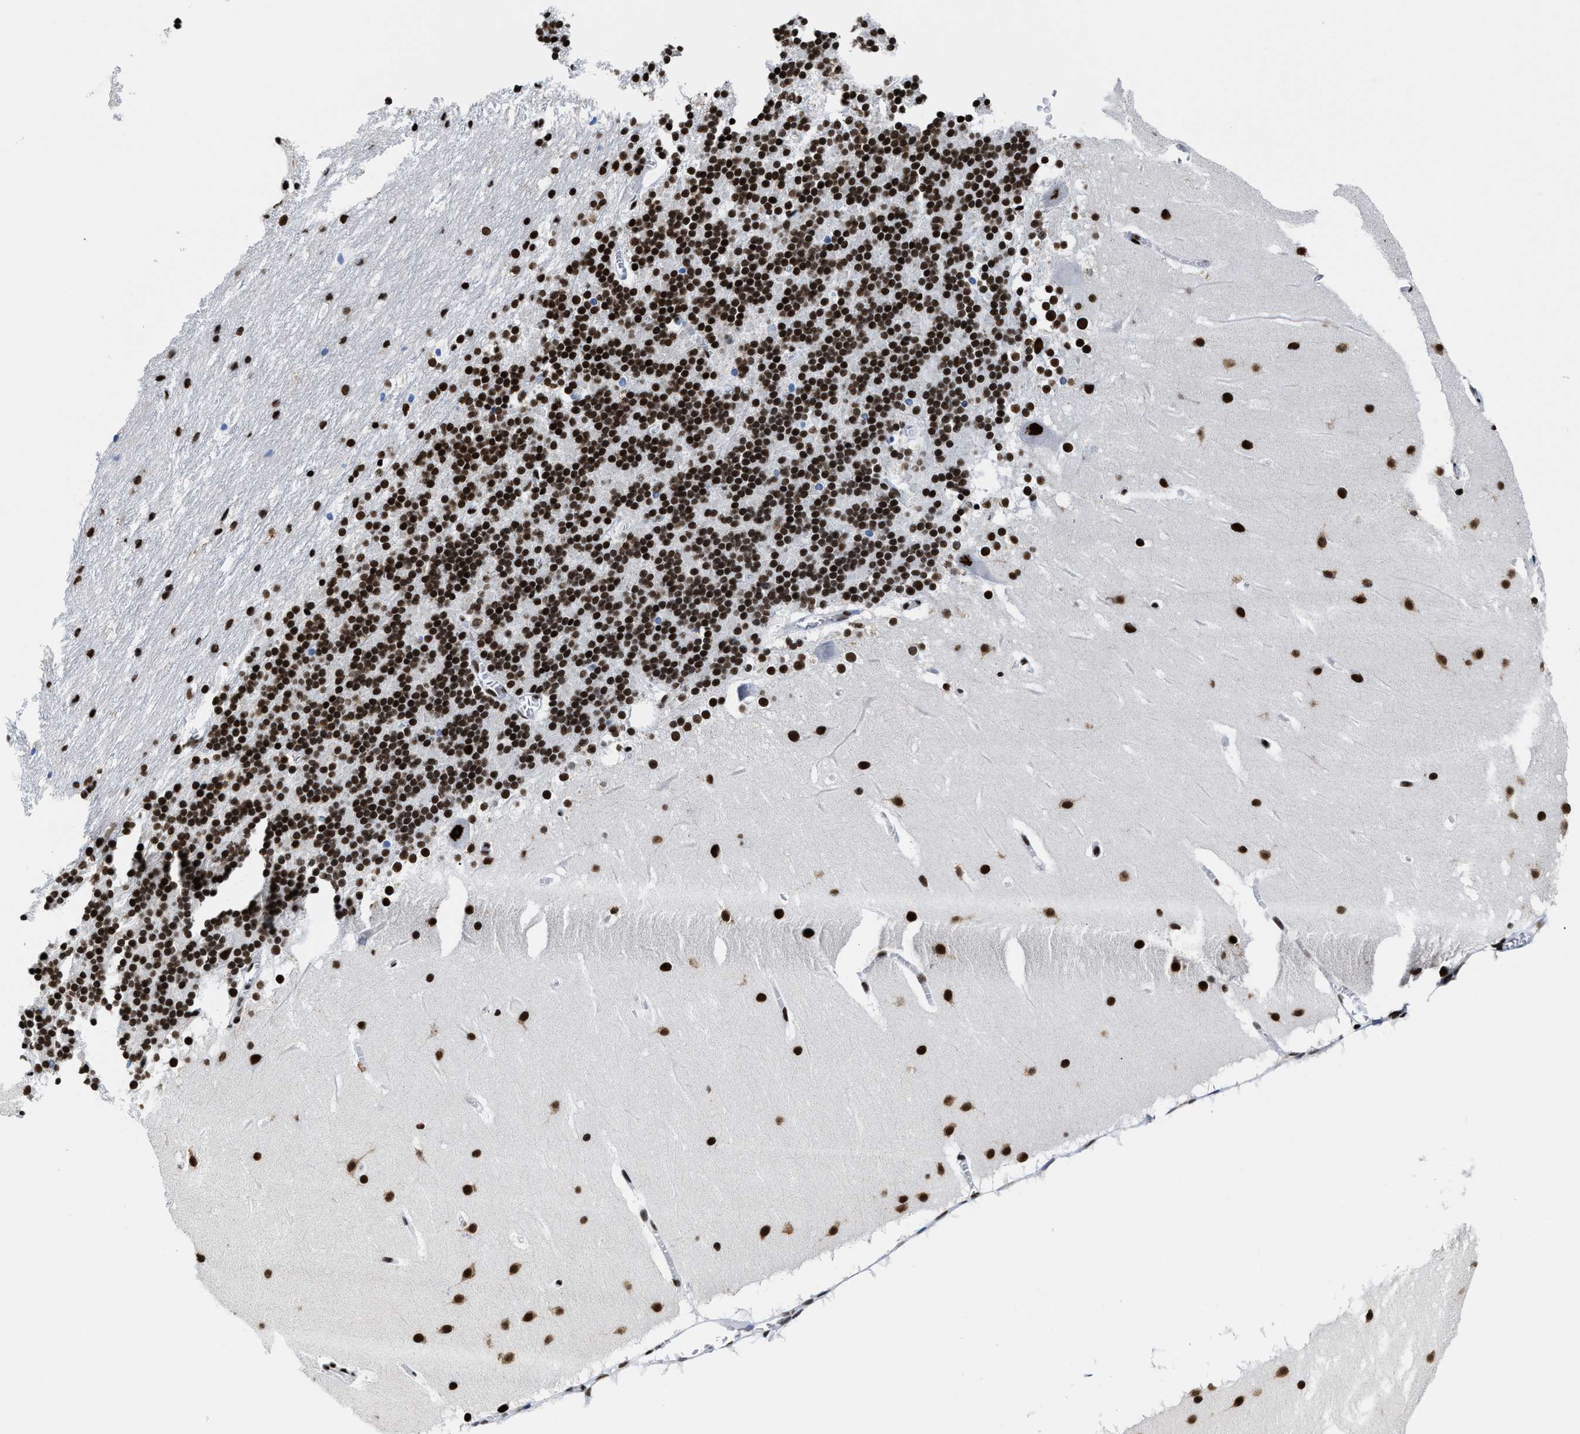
{"staining": {"intensity": "strong", "quantity": ">75%", "location": "nuclear"}, "tissue": "cerebellum", "cell_type": "Cells in granular layer", "image_type": "normal", "snomed": [{"axis": "morphology", "description": "Normal tissue, NOS"}, {"axis": "topography", "description": "Cerebellum"}], "caption": "Strong nuclear protein staining is present in about >75% of cells in granular layer in cerebellum. The staining was performed using DAB, with brown indicating positive protein expression. Nuclei are stained blue with hematoxylin.", "gene": "SMARCC2", "patient": {"sex": "female", "age": 19}}